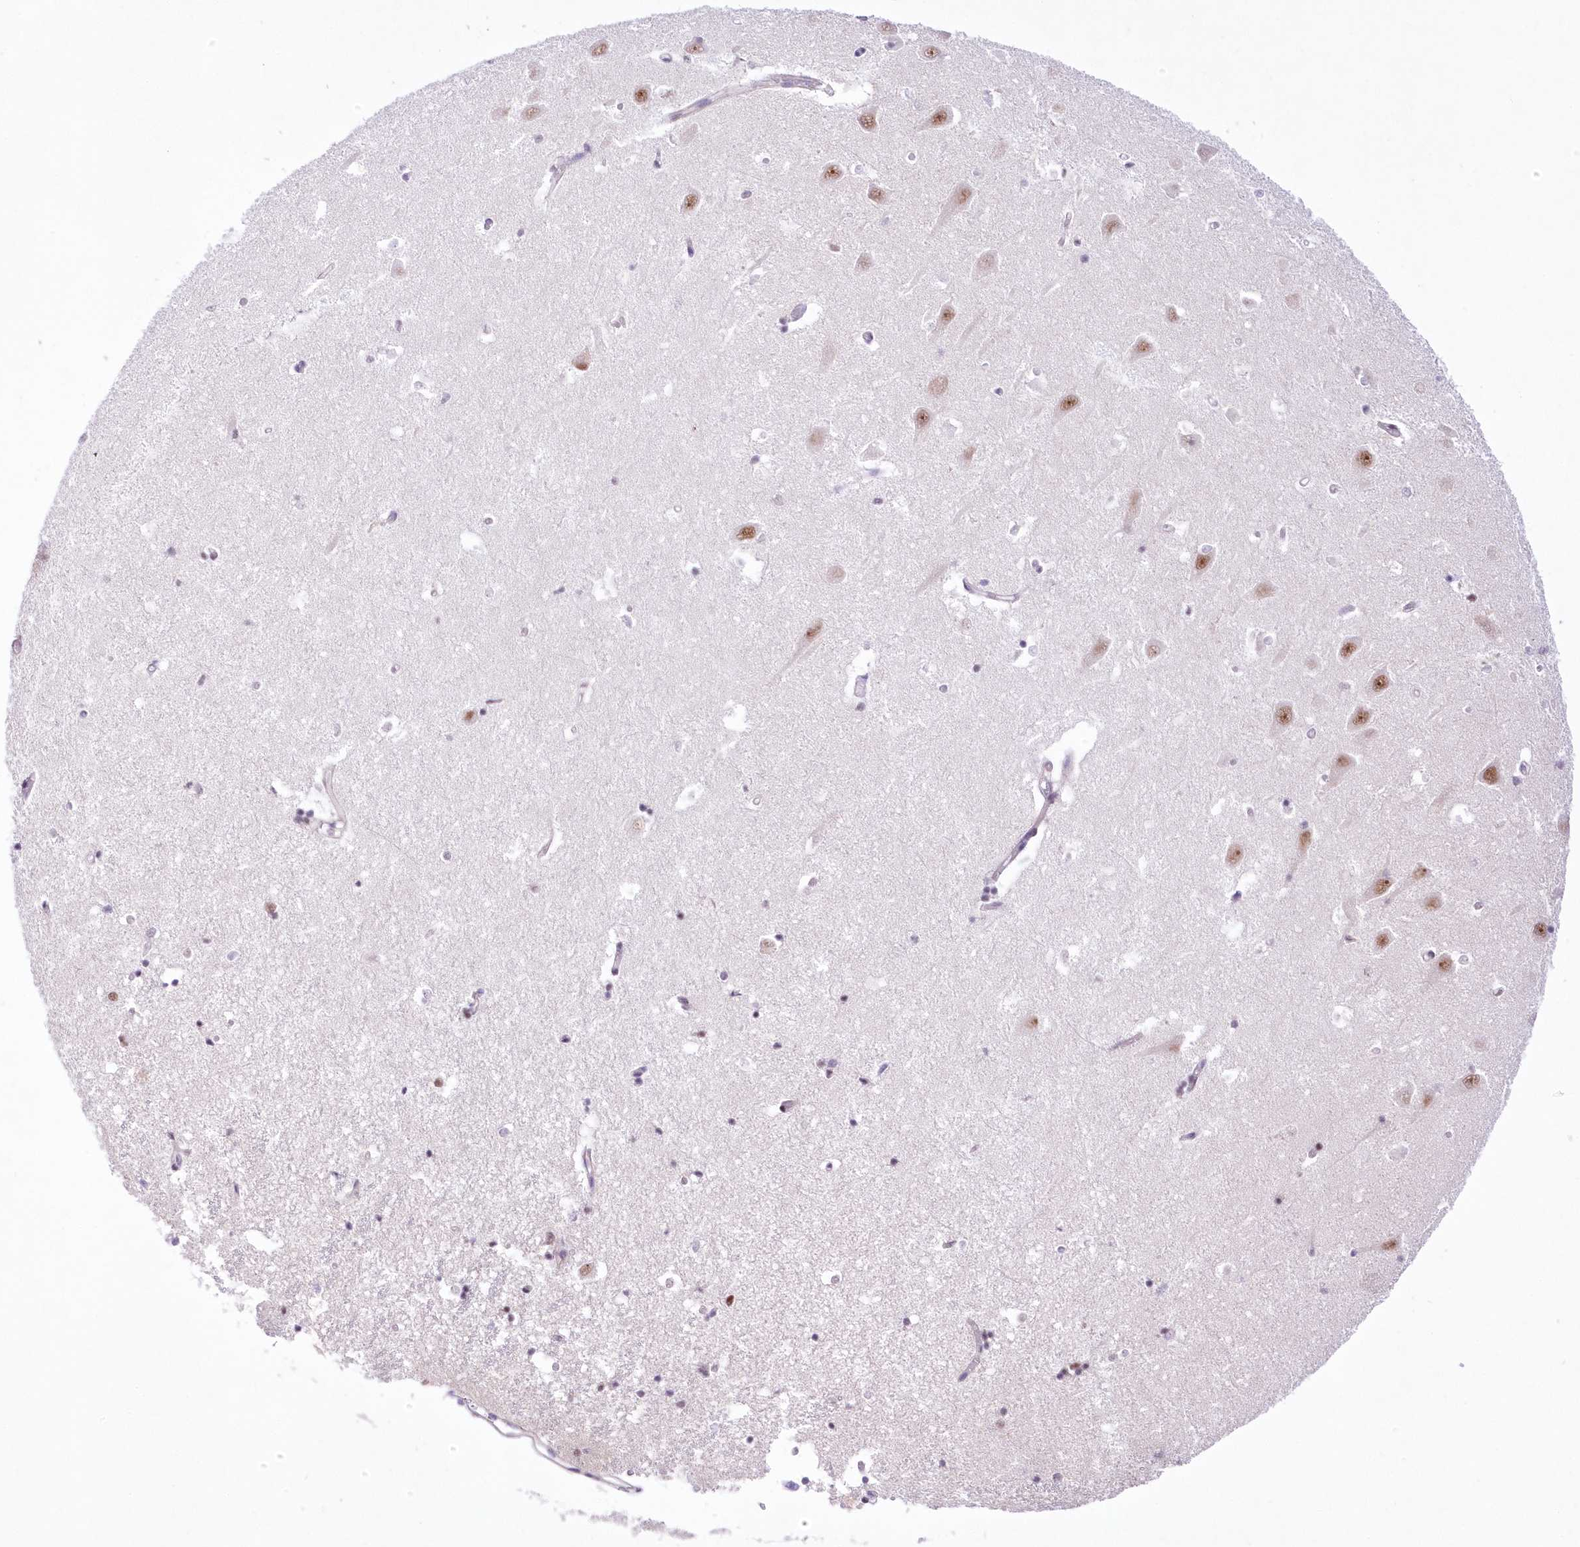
{"staining": {"intensity": "moderate", "quantity": "<25%", "location": "nuclear"}, "tissue": "hippocampus", "cell_type": "Glial cells", "image_type": "normal", "snomed": [{"axis": "morphology", "description": "Normal tissue, NOS"}, {"axis": "topography", "description": "Hippocampus"}], "caption": "Protein expression analysis of unremarkable hippocampus shows moderate nuclear positivity in approximately <25% of glial cells.", "gene": "NSUN2", "patient": {"sex": "male", "age": 70}}